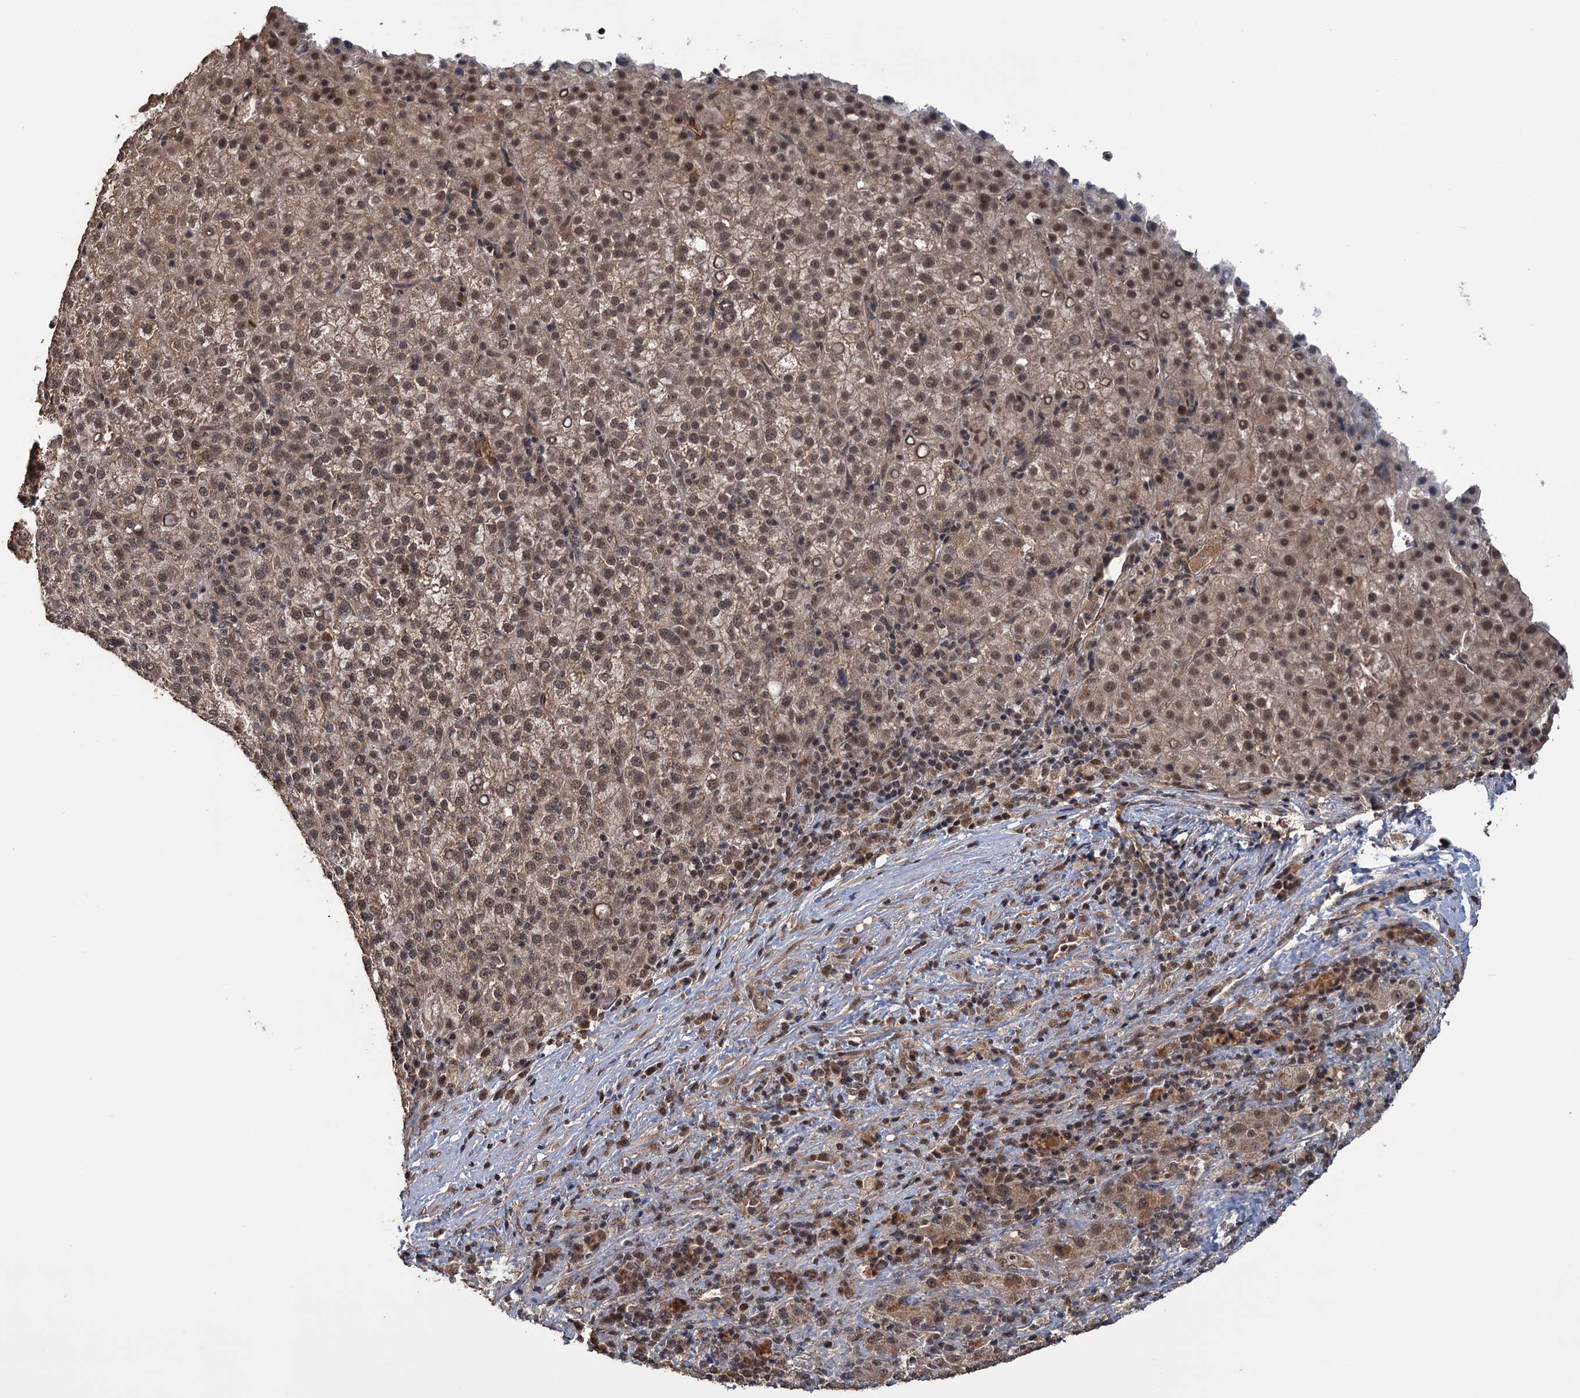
{"staining": {"intensity": "moderate", "quantity": "25%-75%", "location": "cytoplasmic/membranous,nuclear"}, "tissue": "liver cancer", "cell_type": "Tumor cells", "image_type": "cancer", "snomed": [{"axis": "morphology", "description": "Carcinoma, Hepatocellular, NOS"}, {"axis": "topography", "description": "Liver"}], "caption": "A histopathology image showing moderate cytoplasmic/membranous and nuclear staining in approximately 25%-75% of tumor cells in liver cancer, as visualized by brown immunohistochemical staining.", "gene": "KANSL2", "patient": {"sex": "female", "age": 58}}